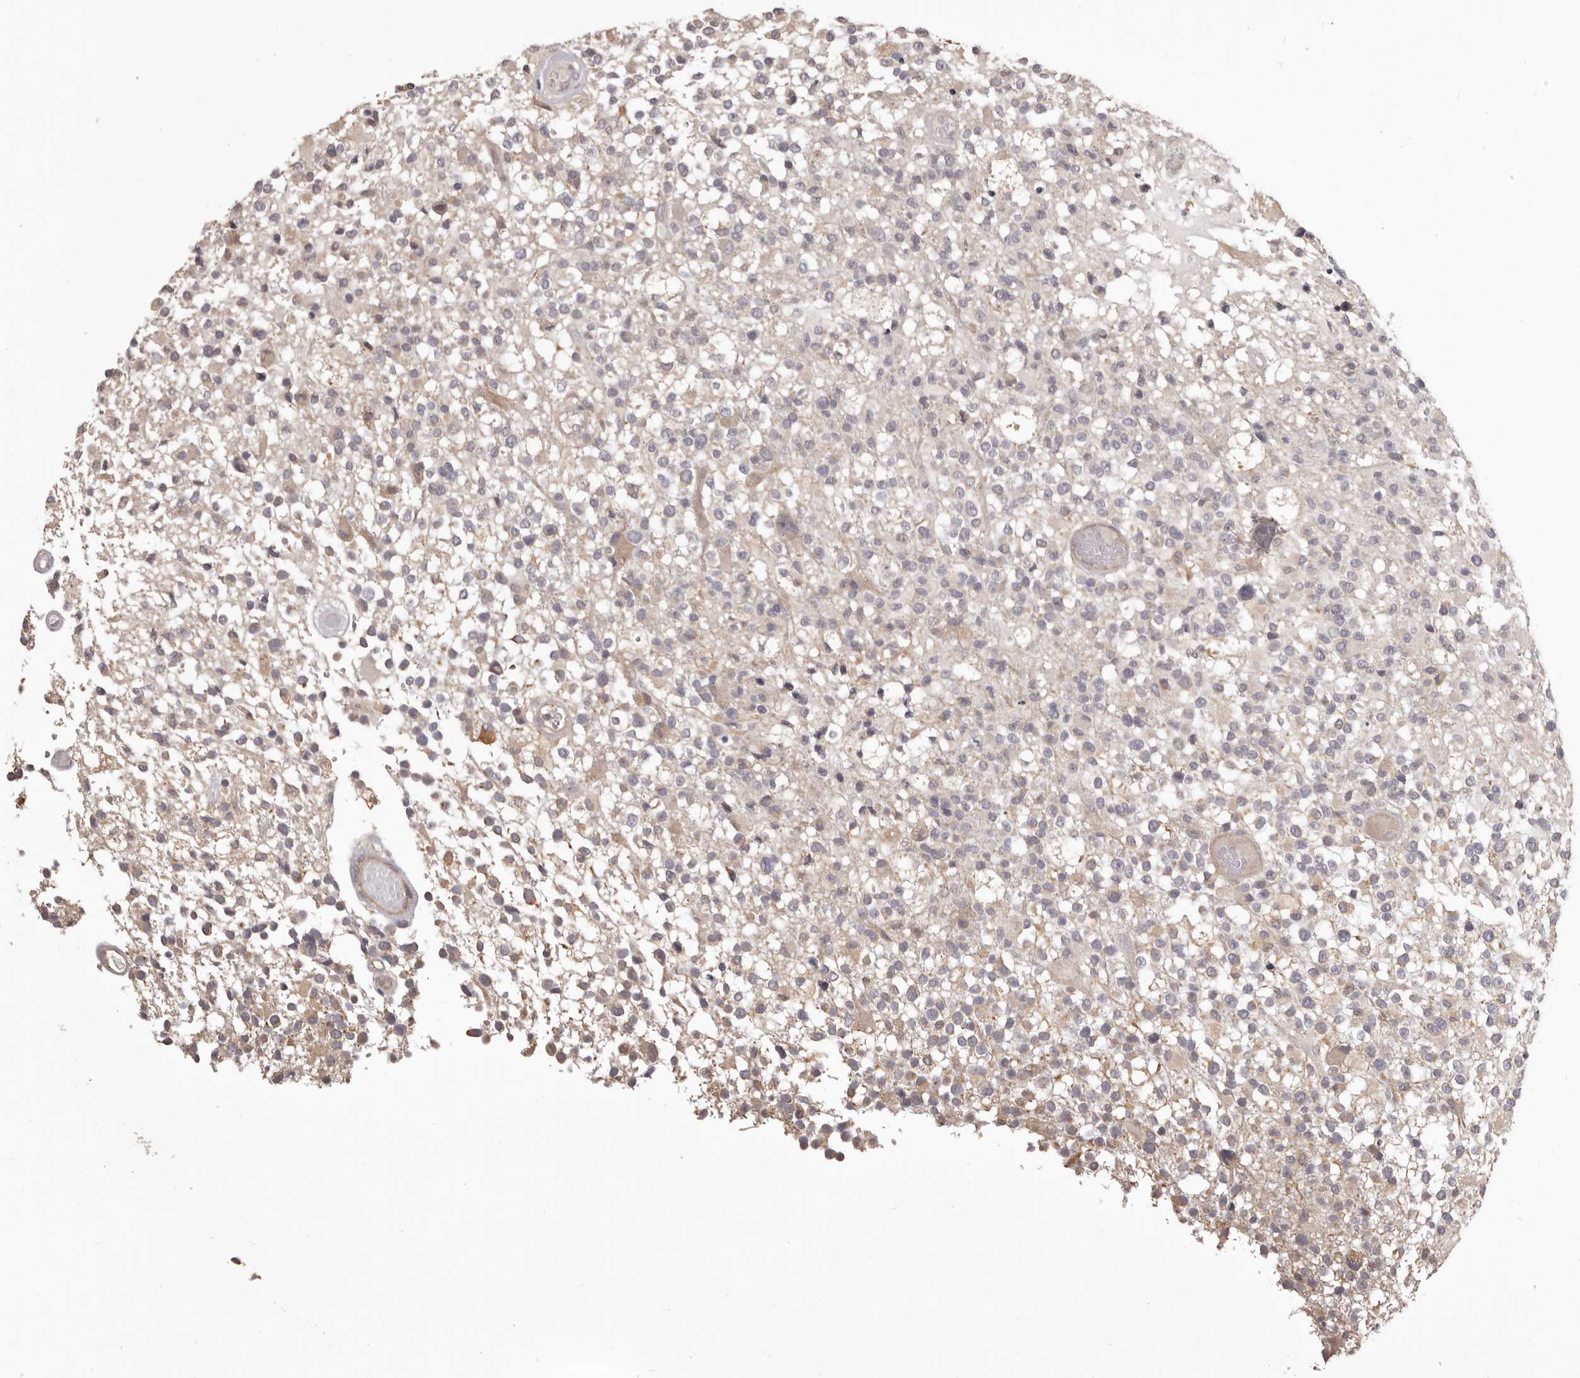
{"staining": {"intensity": "negative", "quantity": "none", "location": "none"}, "tissue": "glioma", "cell_type": "Tumor cells", "image_type": "cancer", "snomed": [{"axis": "morphology", "description": "Glioma, malignant, High grade"}, {"axis": "morphology", "description": "Glioblastoma, NOS"}, {"axis": "topography", "description": "Brain"}], "caption": "IHC histopathology image of human malignant glioma (high-grade) stained for a protein (brown), which reveals no positivity in tumor cells. (Immunohistochemistry (ihc), brightfield microscopy, high magnification).", "gene": "HRH1", "patient": {"sex": "male", "age": 60}}